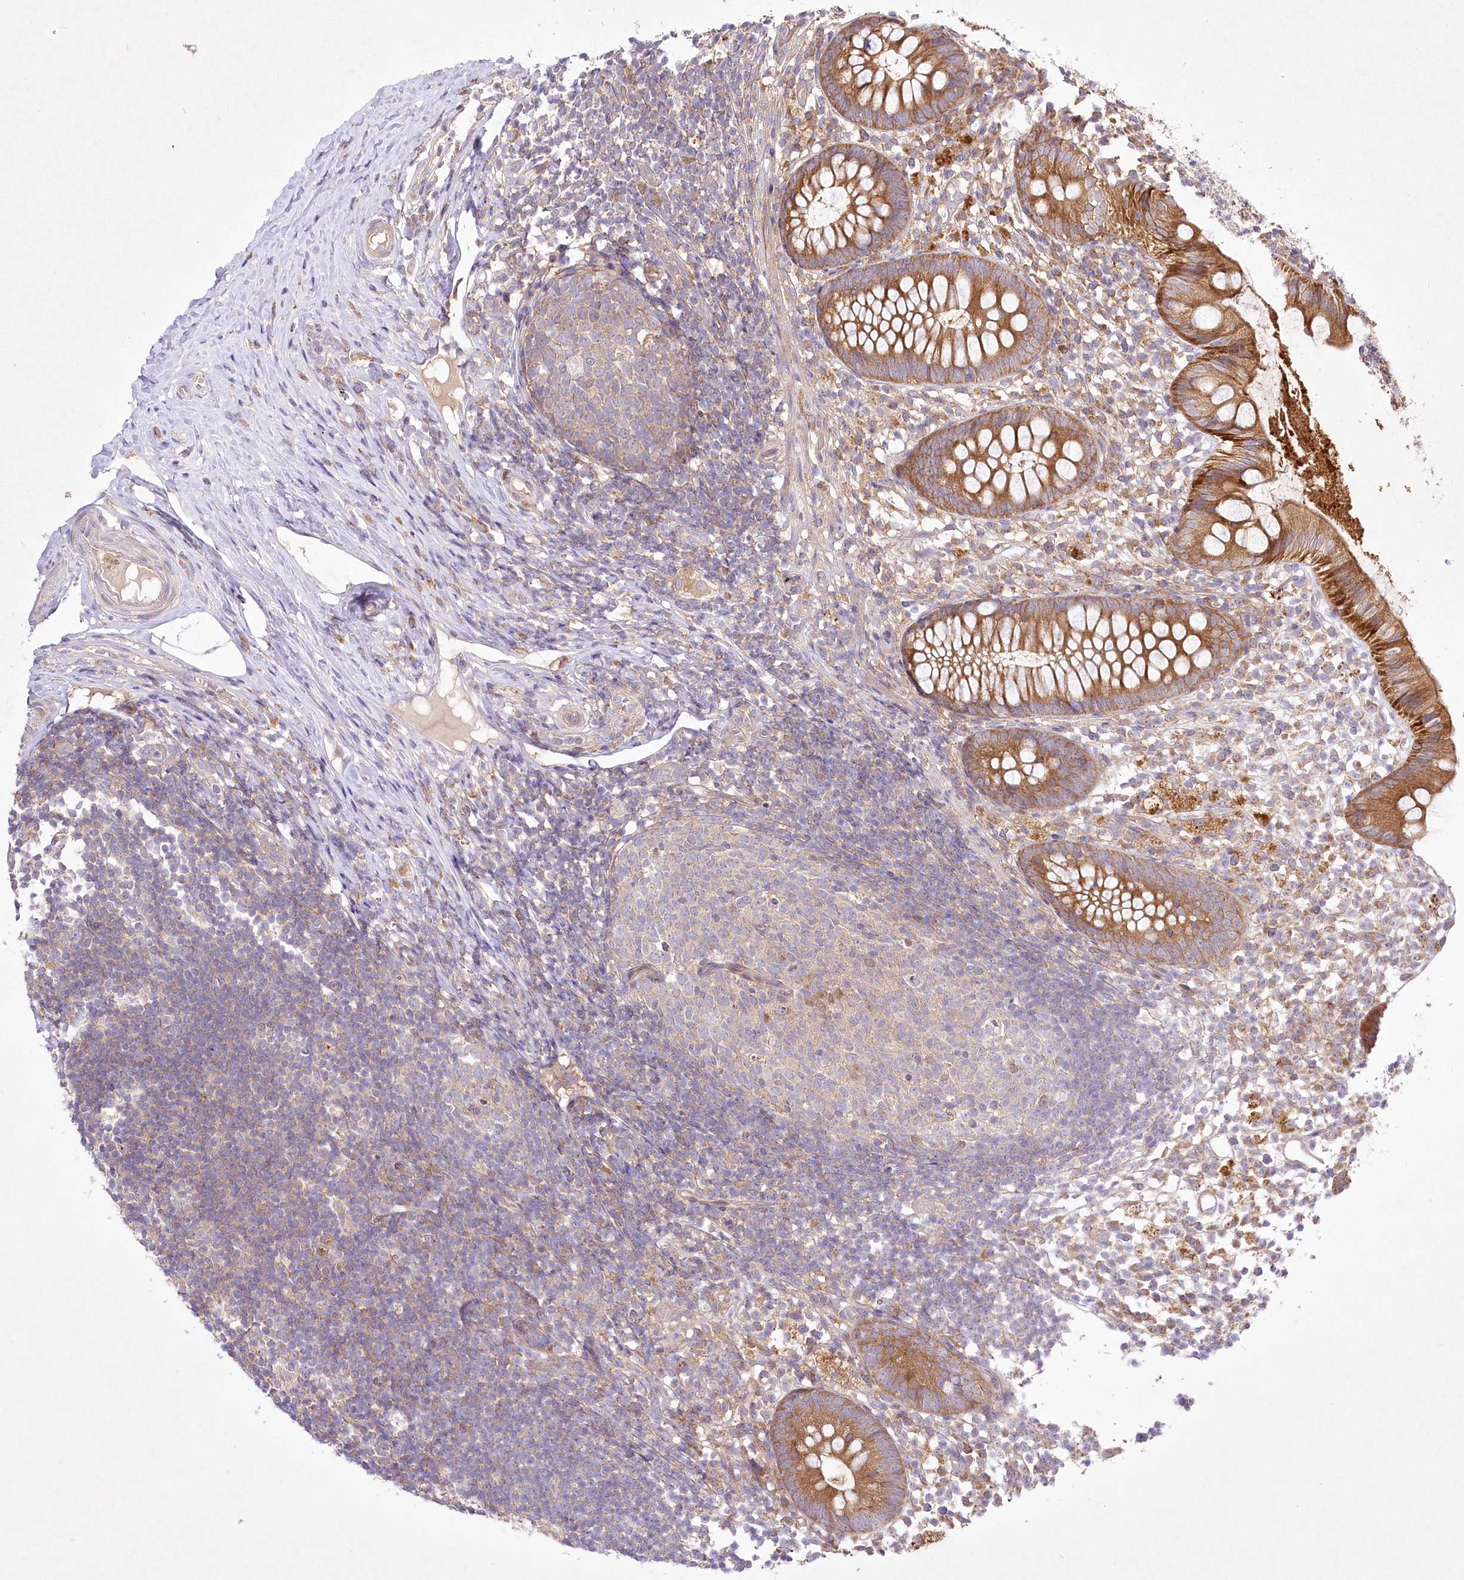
{"staining": {"intensity": "strong", "quantity": ">75%", "location": "cytoplasmic/membranous"}, "tissue": "appendix", "cell_type": "Glandular cells", "image_type": "normal", "snomed": [{"axis": "morphology", "description": "Normal tissue, NOS"}, {"axis": "topography", "description": "Appendix"}], "caption": "This photomicrograph exhibits immunohistochemistry staining of normal human appendix, with high strong cytoplasmic/membranous expression in about >75% of glandular cells.", "gene": "PYROXD1", "patient": {"sex": "female", "age": 20}}